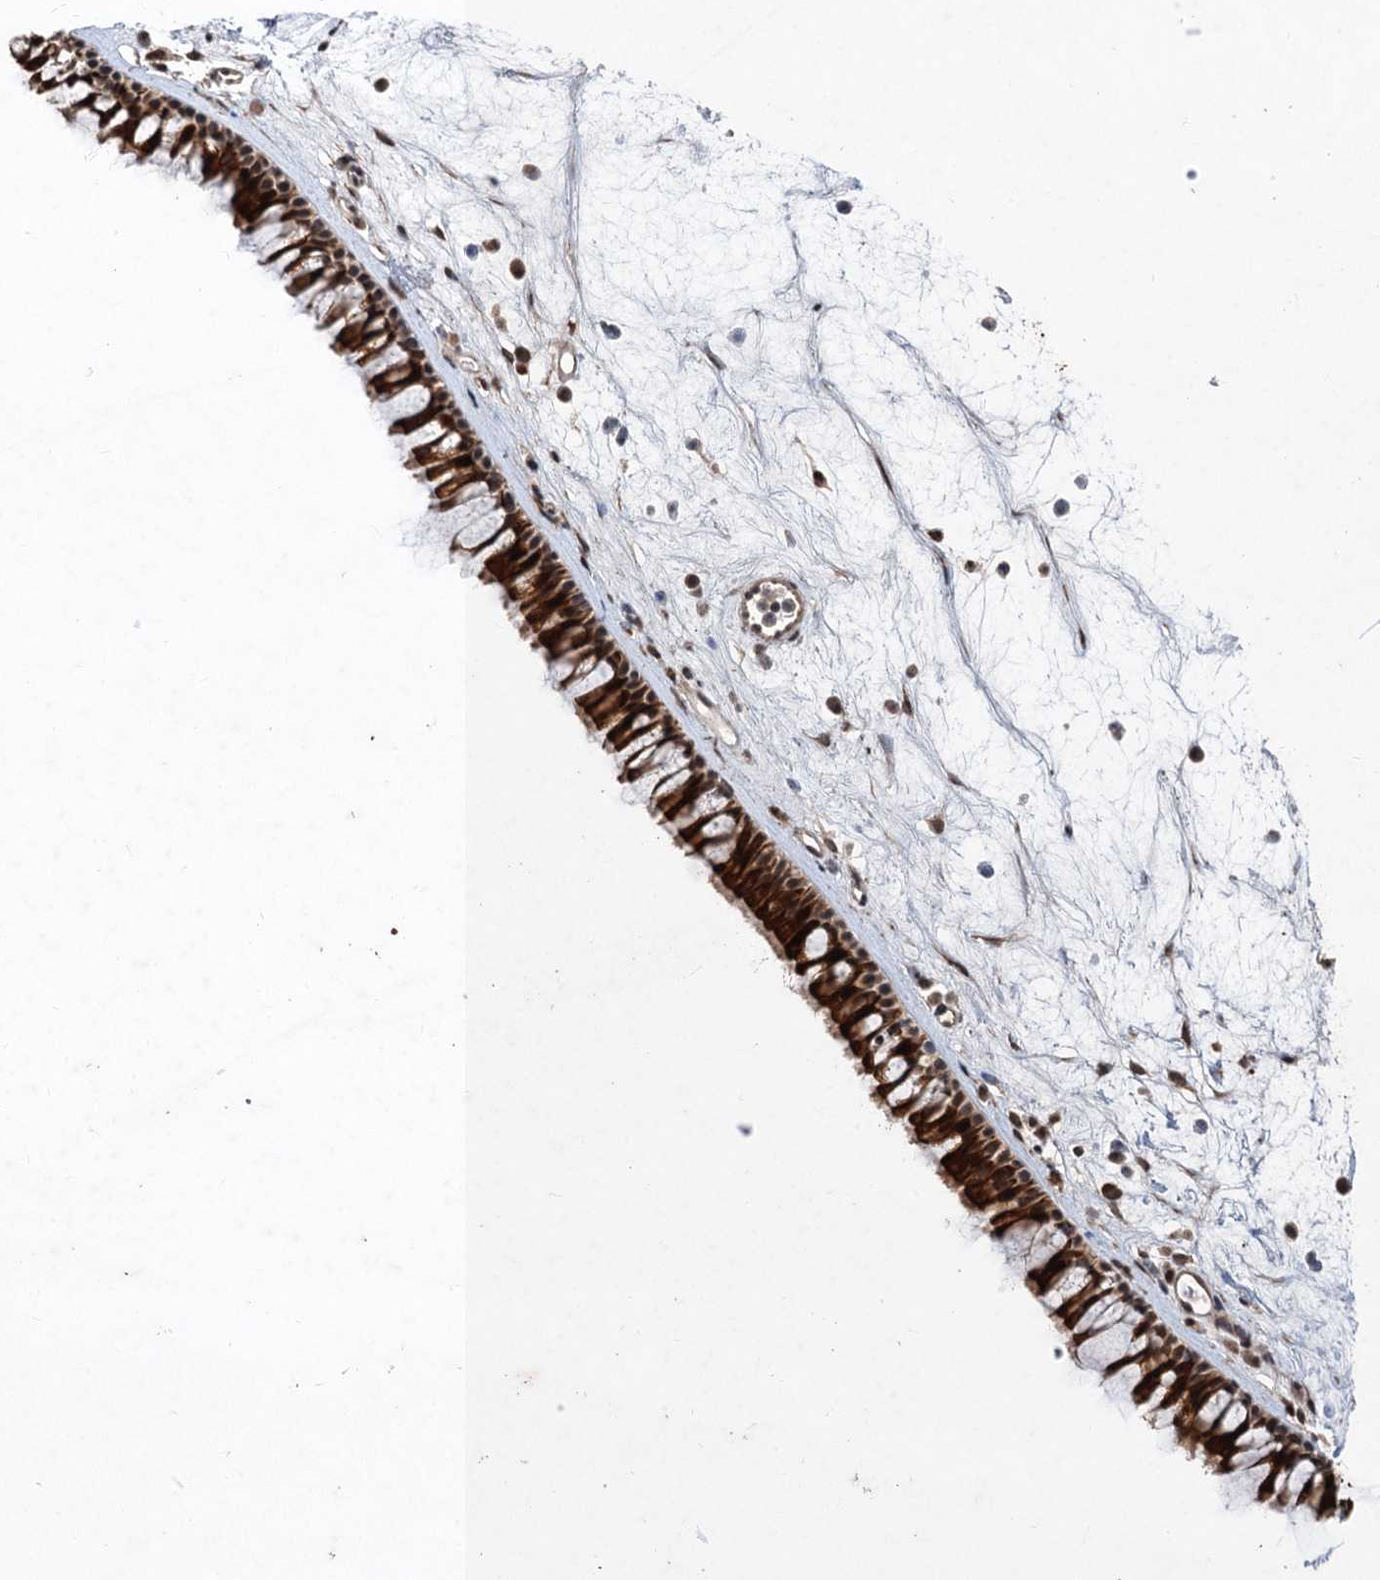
{"staining": {"intensity": "strong", "quantity": ">75%", "location": "cytoplasmic/membranous"}, "tissue": "nasopharynx", "cell_type": "Respiratory epithelial cells", "image_type": "normal", "snomed": [{"axis": "morphology", "description": "Normal tissue, NOS"}, {"axis": "morphology", "description": "Inflammation, NOS"}, {"axis": "morphology", "description": "Malignant melanoma, Metastatic site"}, {"axis": "topography", "description": "Nasopharynx"}], "caption": "Immunohistochemical staining of benign nasopharynx reveals >75% levels of strong cytoplasmic/membranous protein staining in about >75% of respiratory epithelial cells.", "gene": "TTC31", "patient": {"sex": "male", "age": 70}}